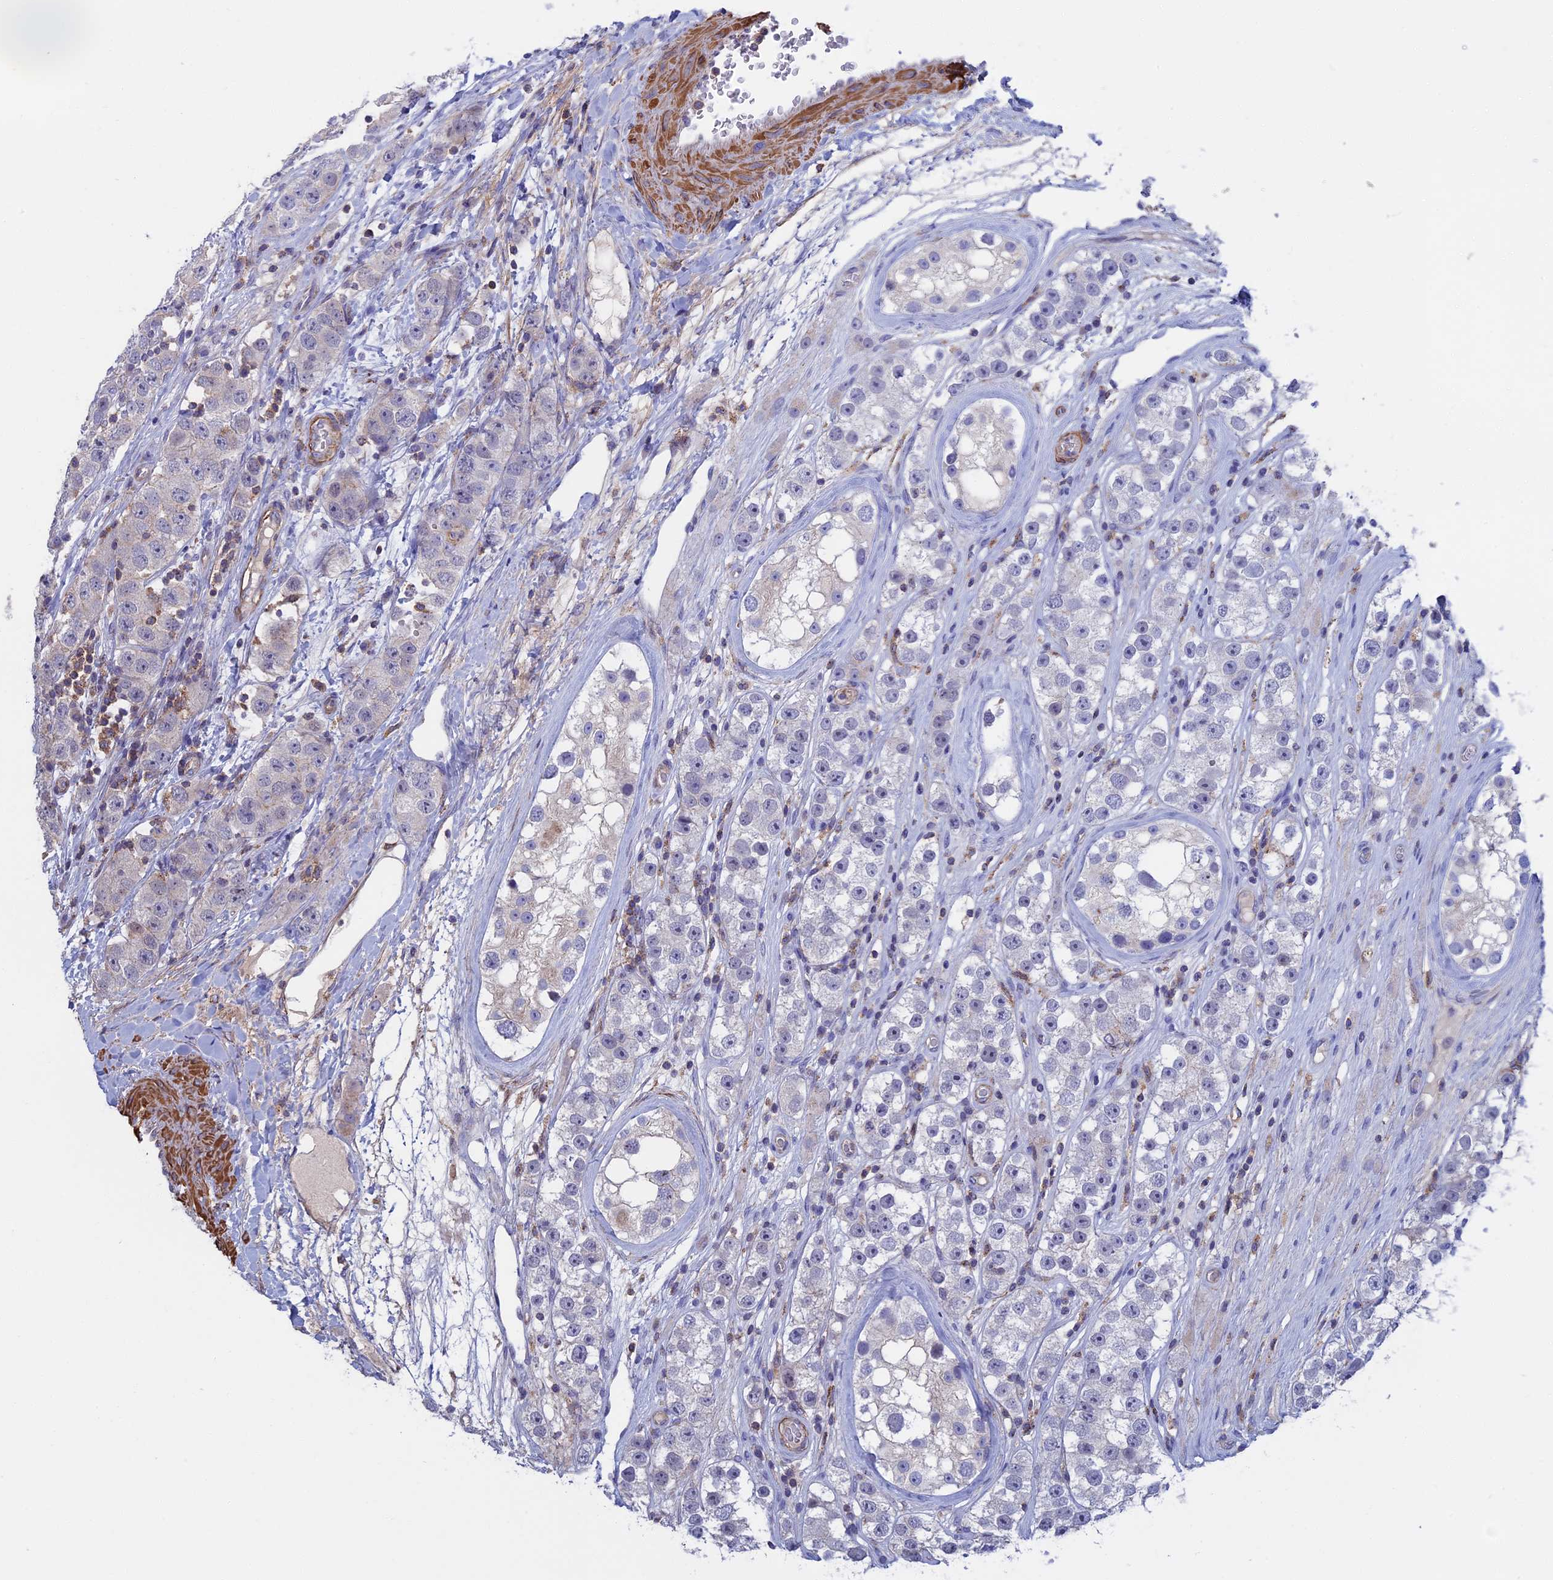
{"staining": {"intensity": "negative", "quantity": "none", "location": "none"}, "tissue": "testis cancer", "cell_type": "Tumor cells", "image_type": "cancer", "snomed": [{"axis": "morphology", "description": "Seminoma, NOS"}, {"axis": "topography", "description": "Testis"}], "caption": "This is an immunohistochemistry (IHC) image of testis seminoma. There is no expression in tumor cells.", "gene": "LYPD5", "patient": {"sex": "male", "age": 28}}